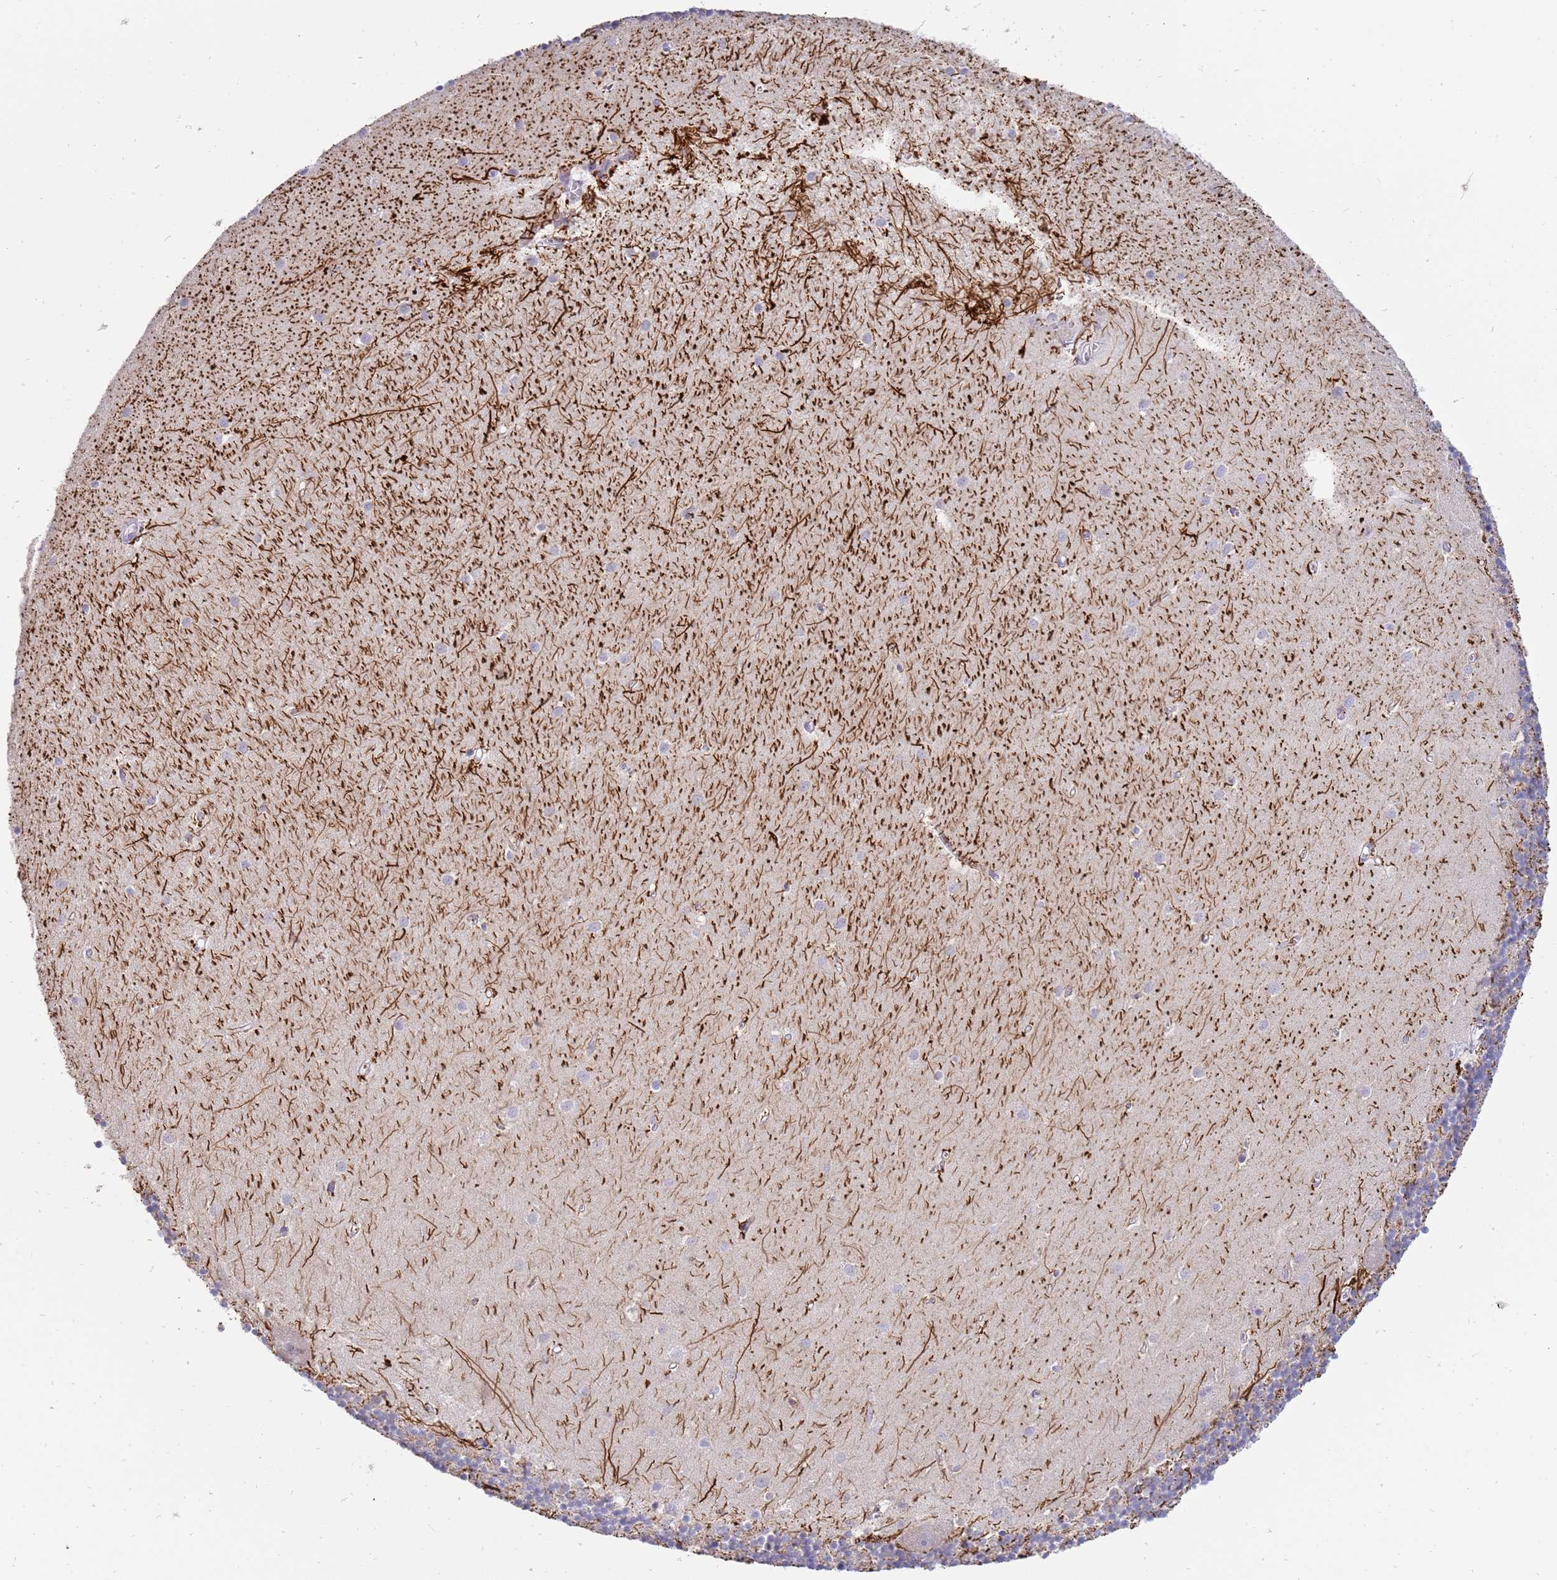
{"staining": {"intensity": "negative", "quantity": "none", "location": "none"}, "tissue": "cerebellum", "cell_type": "Cells in granular layer", "image_type": "normal", "snomed": [{"axis": "morphology", "description": "Normal tissue, NOS"}, {"axis": "topography", "description": "Cerebellum"}], "caption": "High power microscopy micrograph of an immunohistochemistry (IHC) photomicrograph of unremarkable cerebellum, revealing no significant staining in cells in granular layer.", "gene": "STK25", "patient": {"sex": "male", "age": 54}}